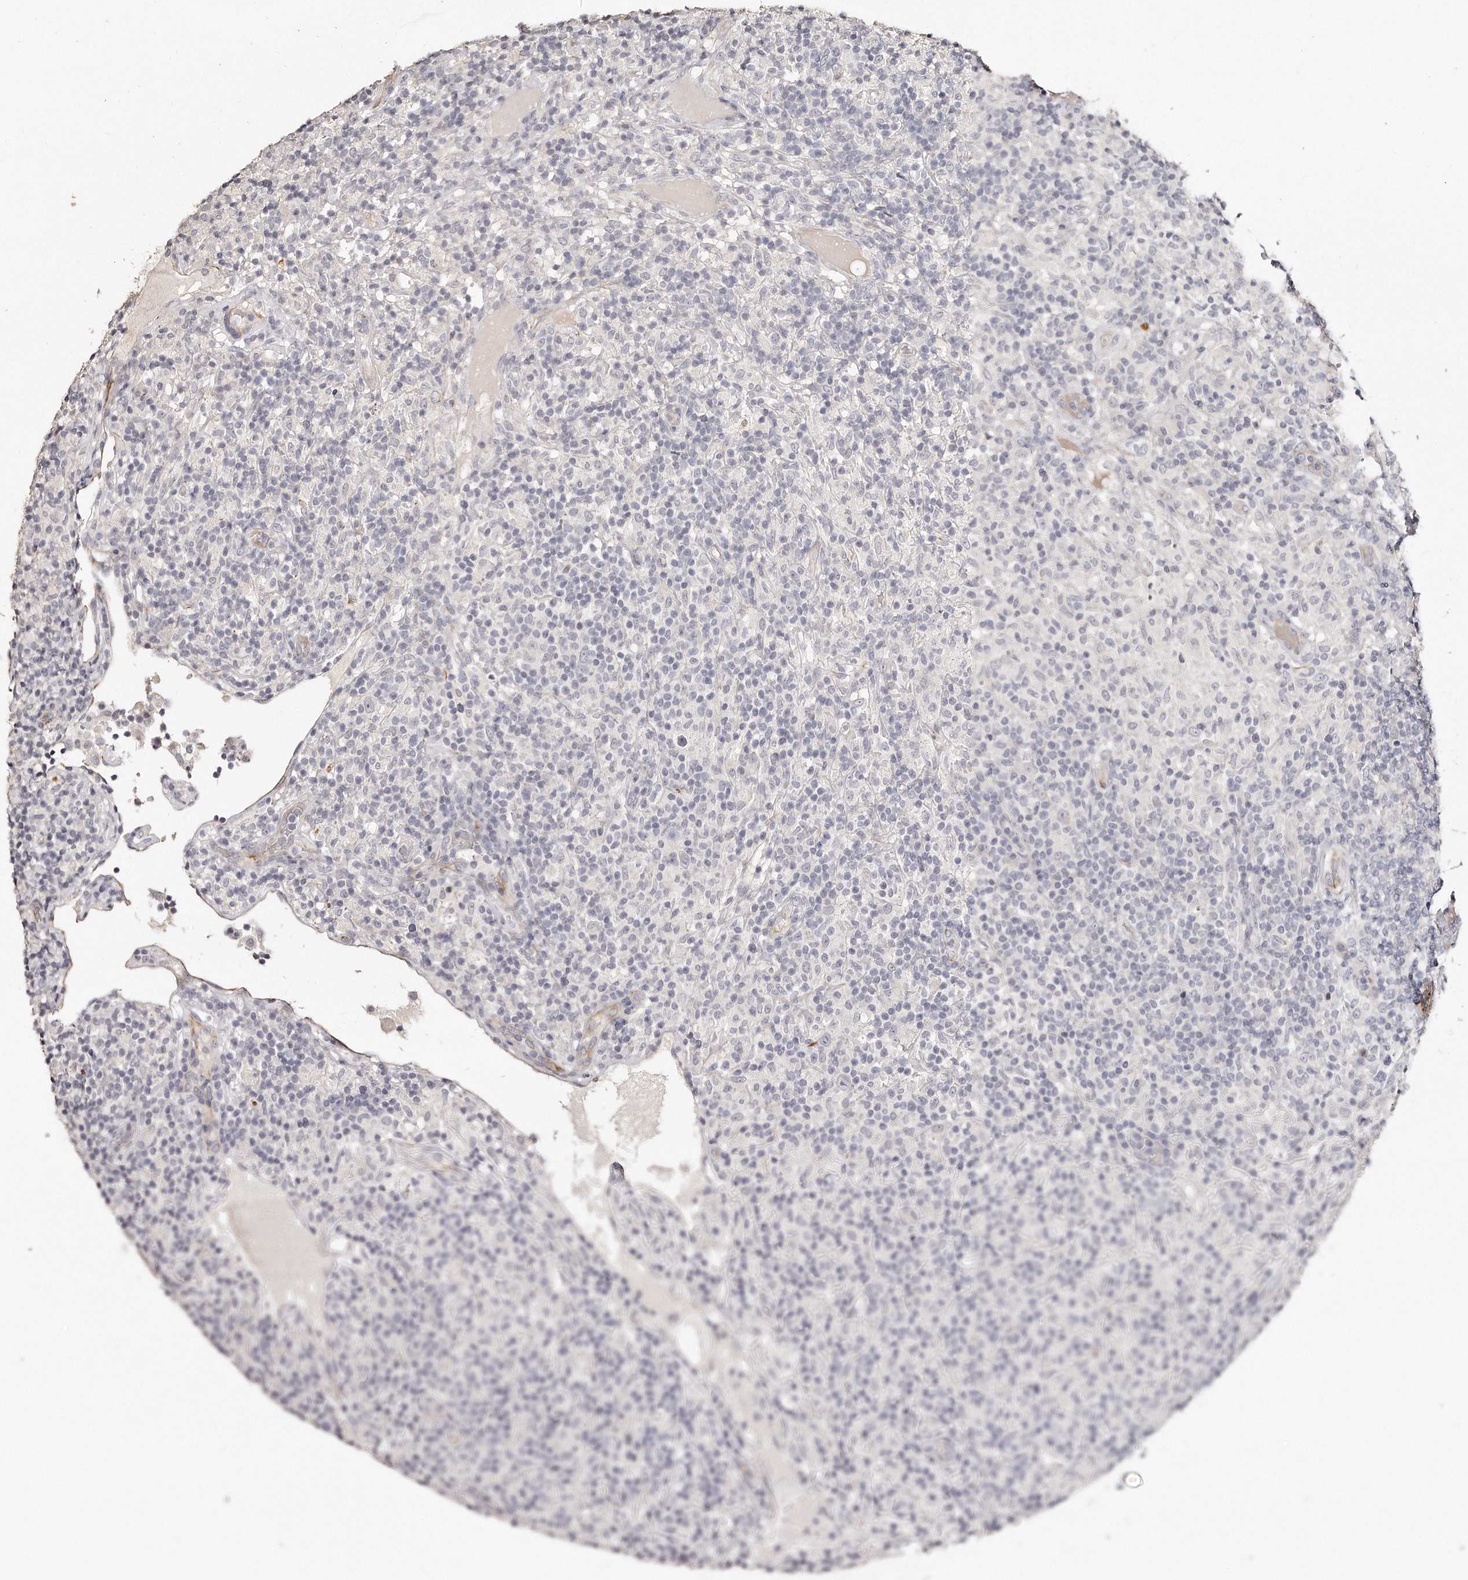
{"staining": {"intensity": "negative", "quantity": "none", "location": "none"}, "tissue": "lymphoma", "cell_type": "Tumor cells", "image_type": "cancer", "snomed": [{"axis": "morphology", "description": "Hodgkin's disease, NOS"}, {"axis": "topography", "description": "Lymph node"}], "caption": "Tumor cells show no significant staining in lymphoma.", "gene": "ZYG11A", "patient": {"sex": "male", "age": 70}}